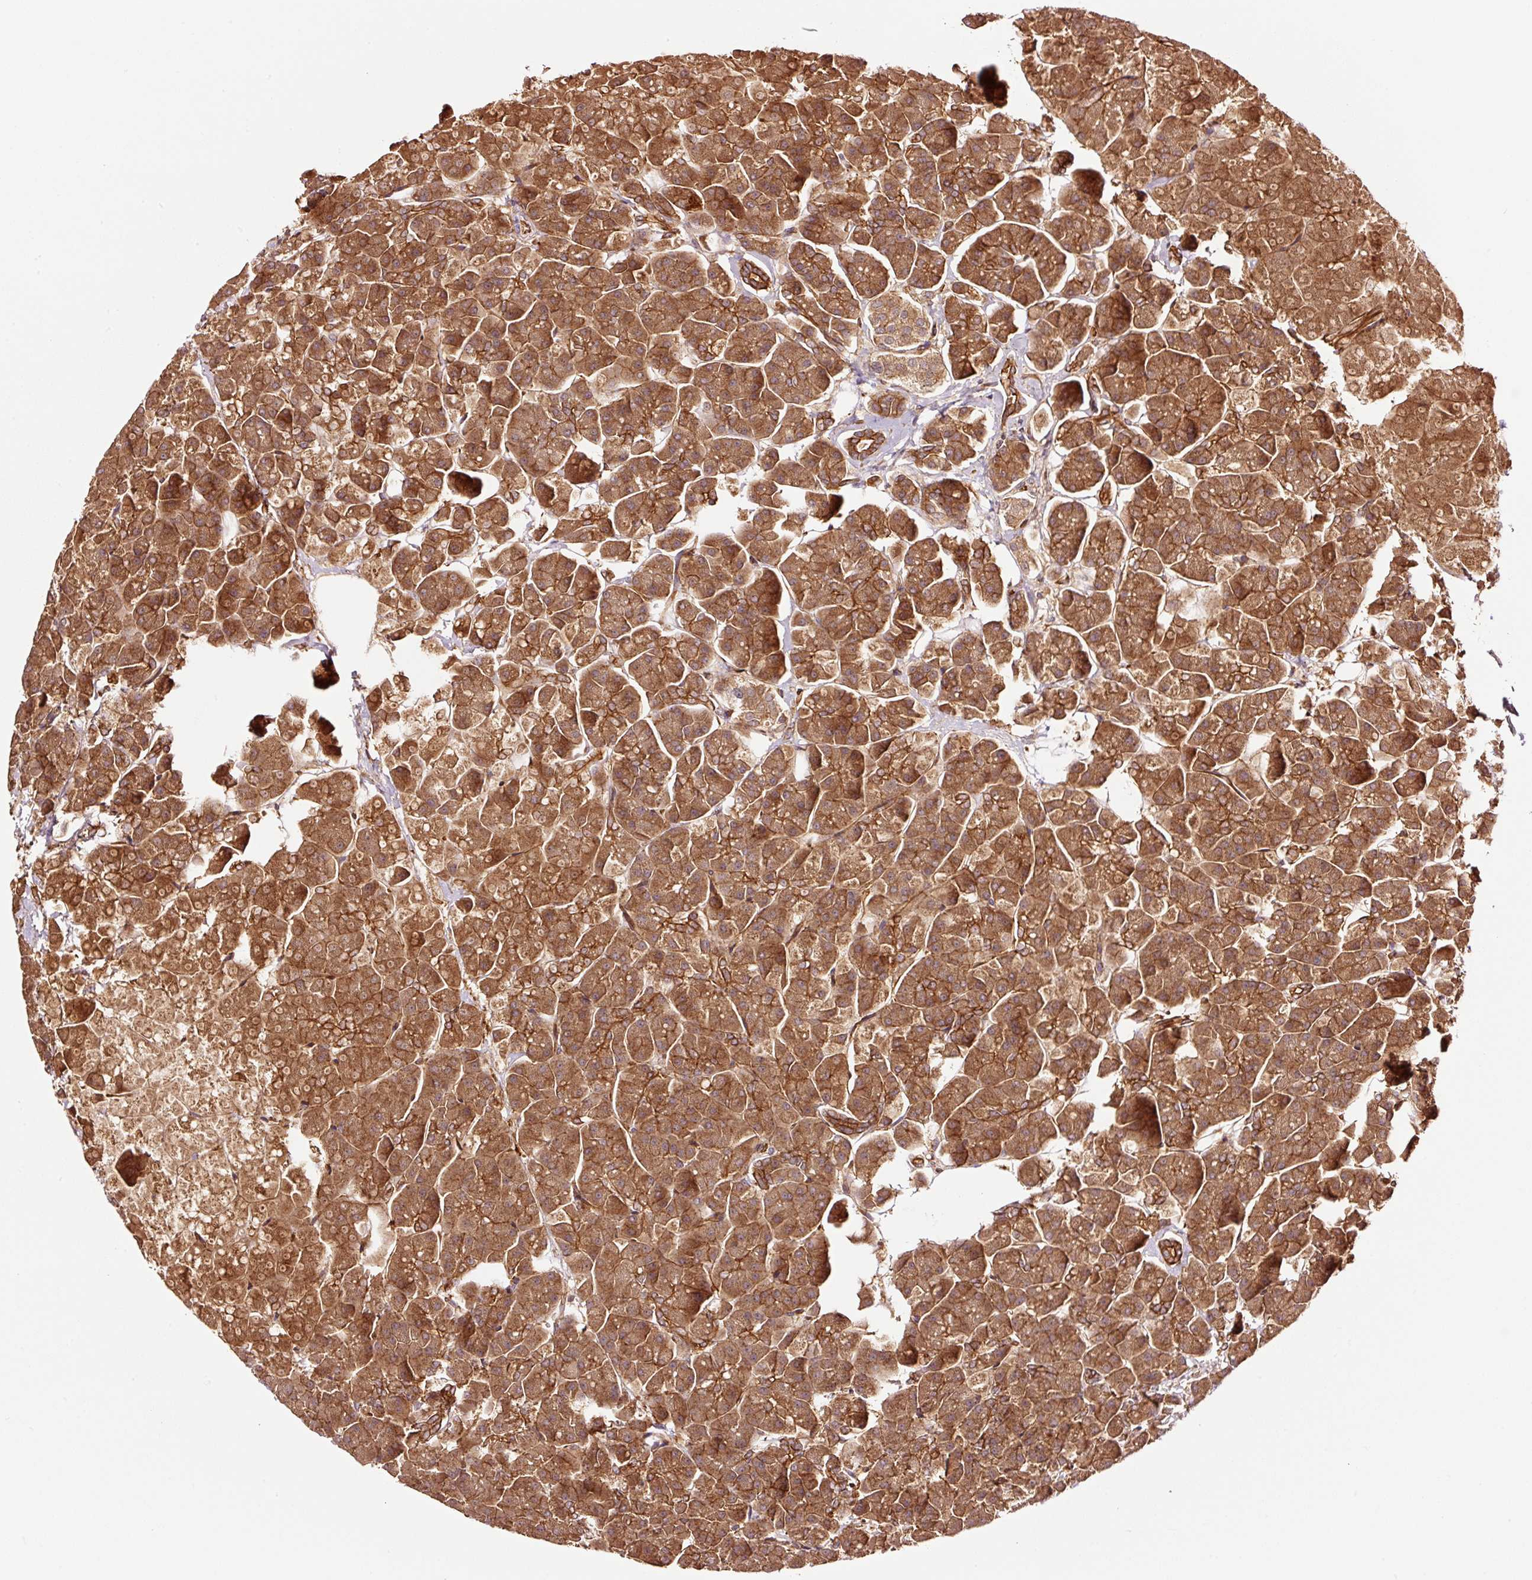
{"staining": {"intensity": "strong", "quantity": ">75%", "location": "cytoplasmic/membranous"}, "tissue": "pancreas", "cell_type": "Exocrine glandular cells", "image_type": "normal", "snomed": [{"axis": "morphology", "description": "Normal tissue, NOS"}, {"axis": "topography", "description": "Pancreas"}, {"axis": "topography", "description": "Peripheral nerve tissue"}], "caption": "A micrograph of pancreas stained for a protein displays strong cytoplasmic/membranous brown staining in exocrine glandular cells. (IHC, brightfield microscopy, high magnification).", "gene": "METAP1", "patient": {"sex": "male", "age": 54}}